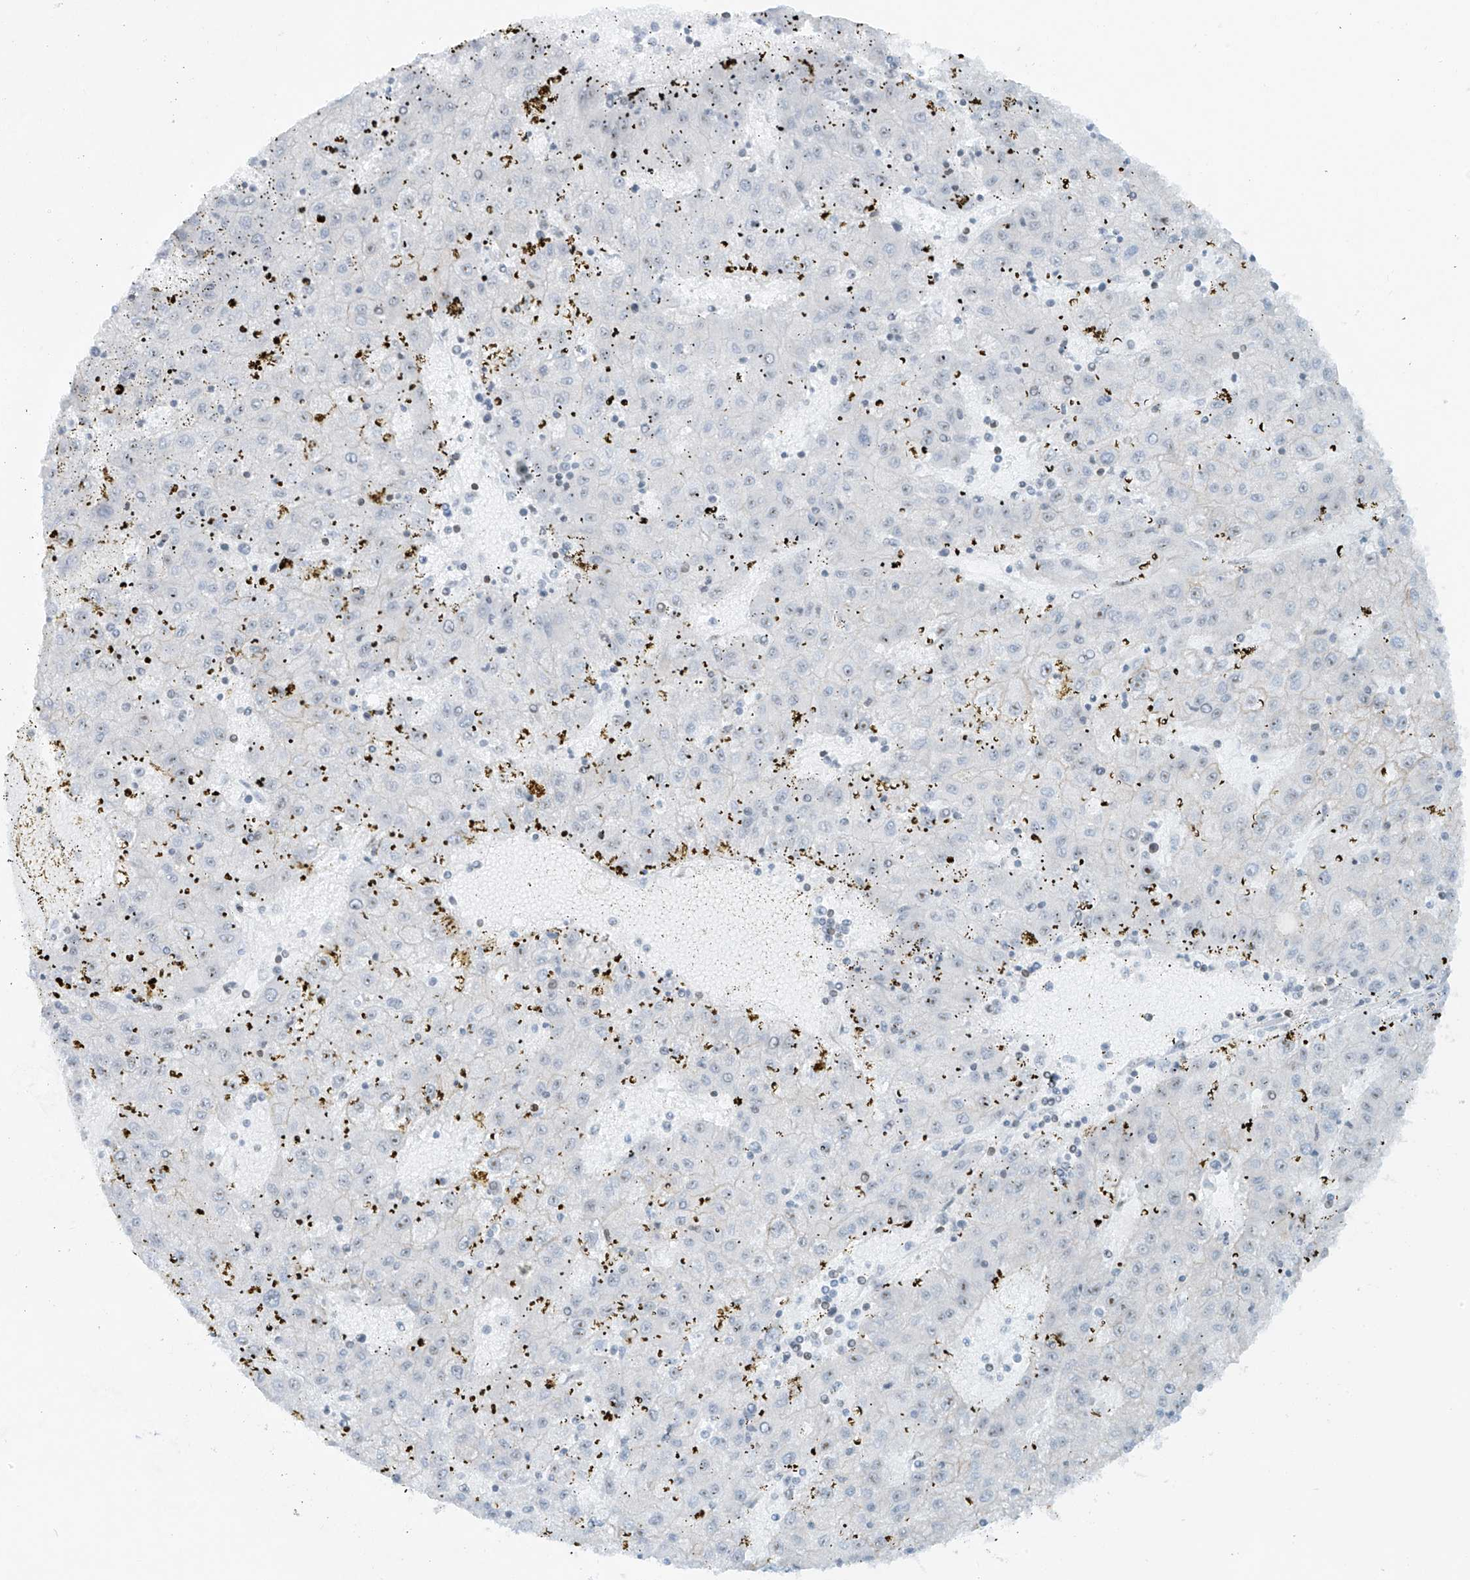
{"staining": {"intensity": "negative", "quantity": "none", "location": "none"}, "tissue": "liver cancer", "cell_type": "Tumor cells", "image_type": "cancer", "snomed": [{"axis": "morphology", "description": "Carcinoma, Hepatocellular, NOS"}, {"axis": "topography", "description": "Liver"}], "caption": "A high-resolution micrograph shows immunohistochemistry staining of hepatocellular carcinoma (liver), which shows no significant positivity in tumor cells.", "gene": "SAMD15", "patient": {"sex": "male", "age": 72}}